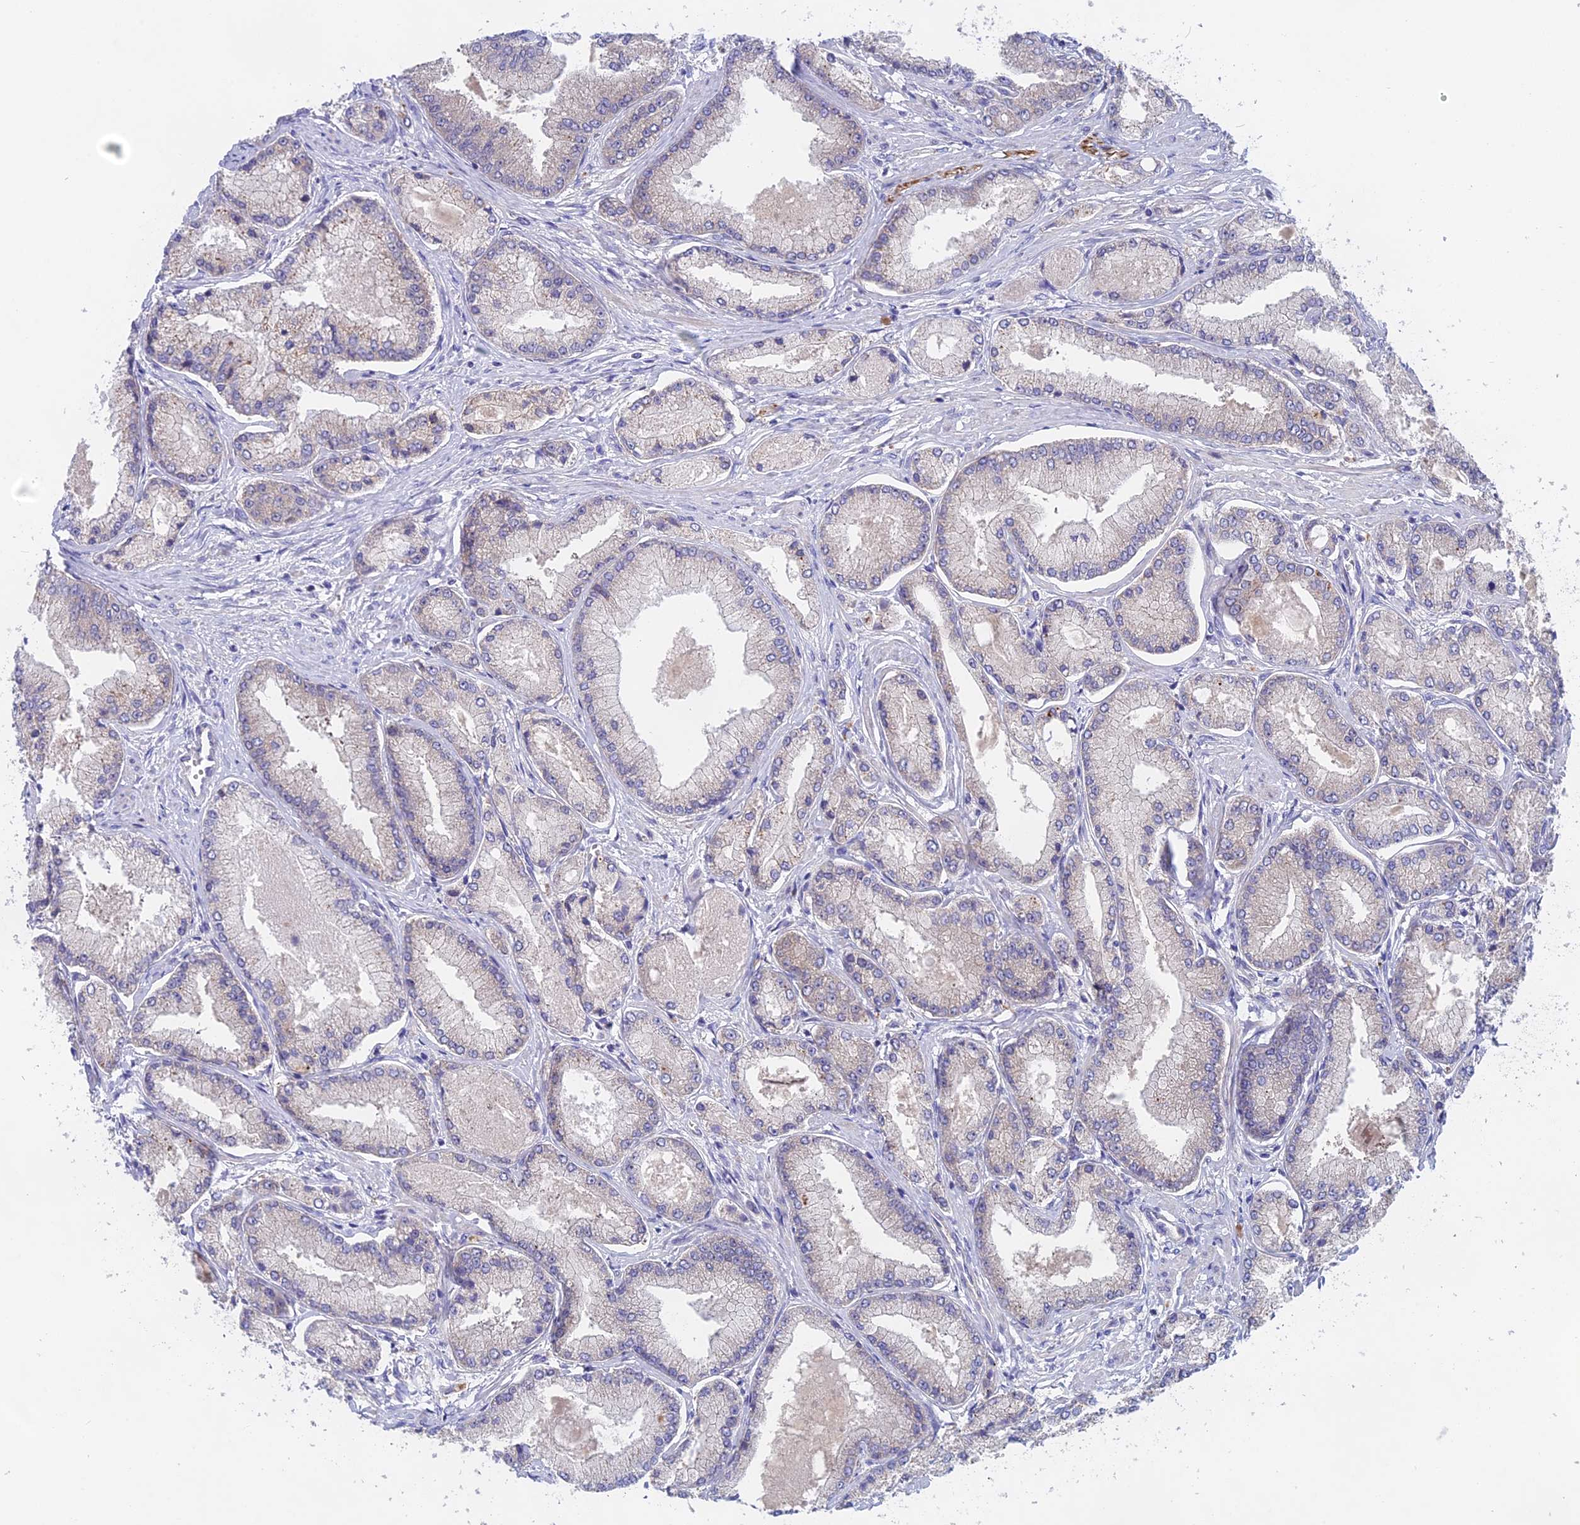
{"staining": {"intensity": "negative", "quantity": "none", "location": "none"}, "tissue": "prostate cancer", "cell_type": "Tumor cells", "image_type": "cancer", "snomed": [{"axis": "morphology", "description": "Adenocarcinoma, Low grade"}, {"axis": "topography", "description": "Prostate"}], "caption": "An image of prostate cancer (low-grade adenocarcinoma) stained for a protein reveals no brown staining in tumor cells. The staining was performed using DAB (3,3'-diaminobenzidine) to visualize the protein expression in brown, while the nuclei were stained in blue with hematoxylin (Magnification: 20x).", "gene": "TENT4B", "patient": {"sex": "male", "age": 74}}